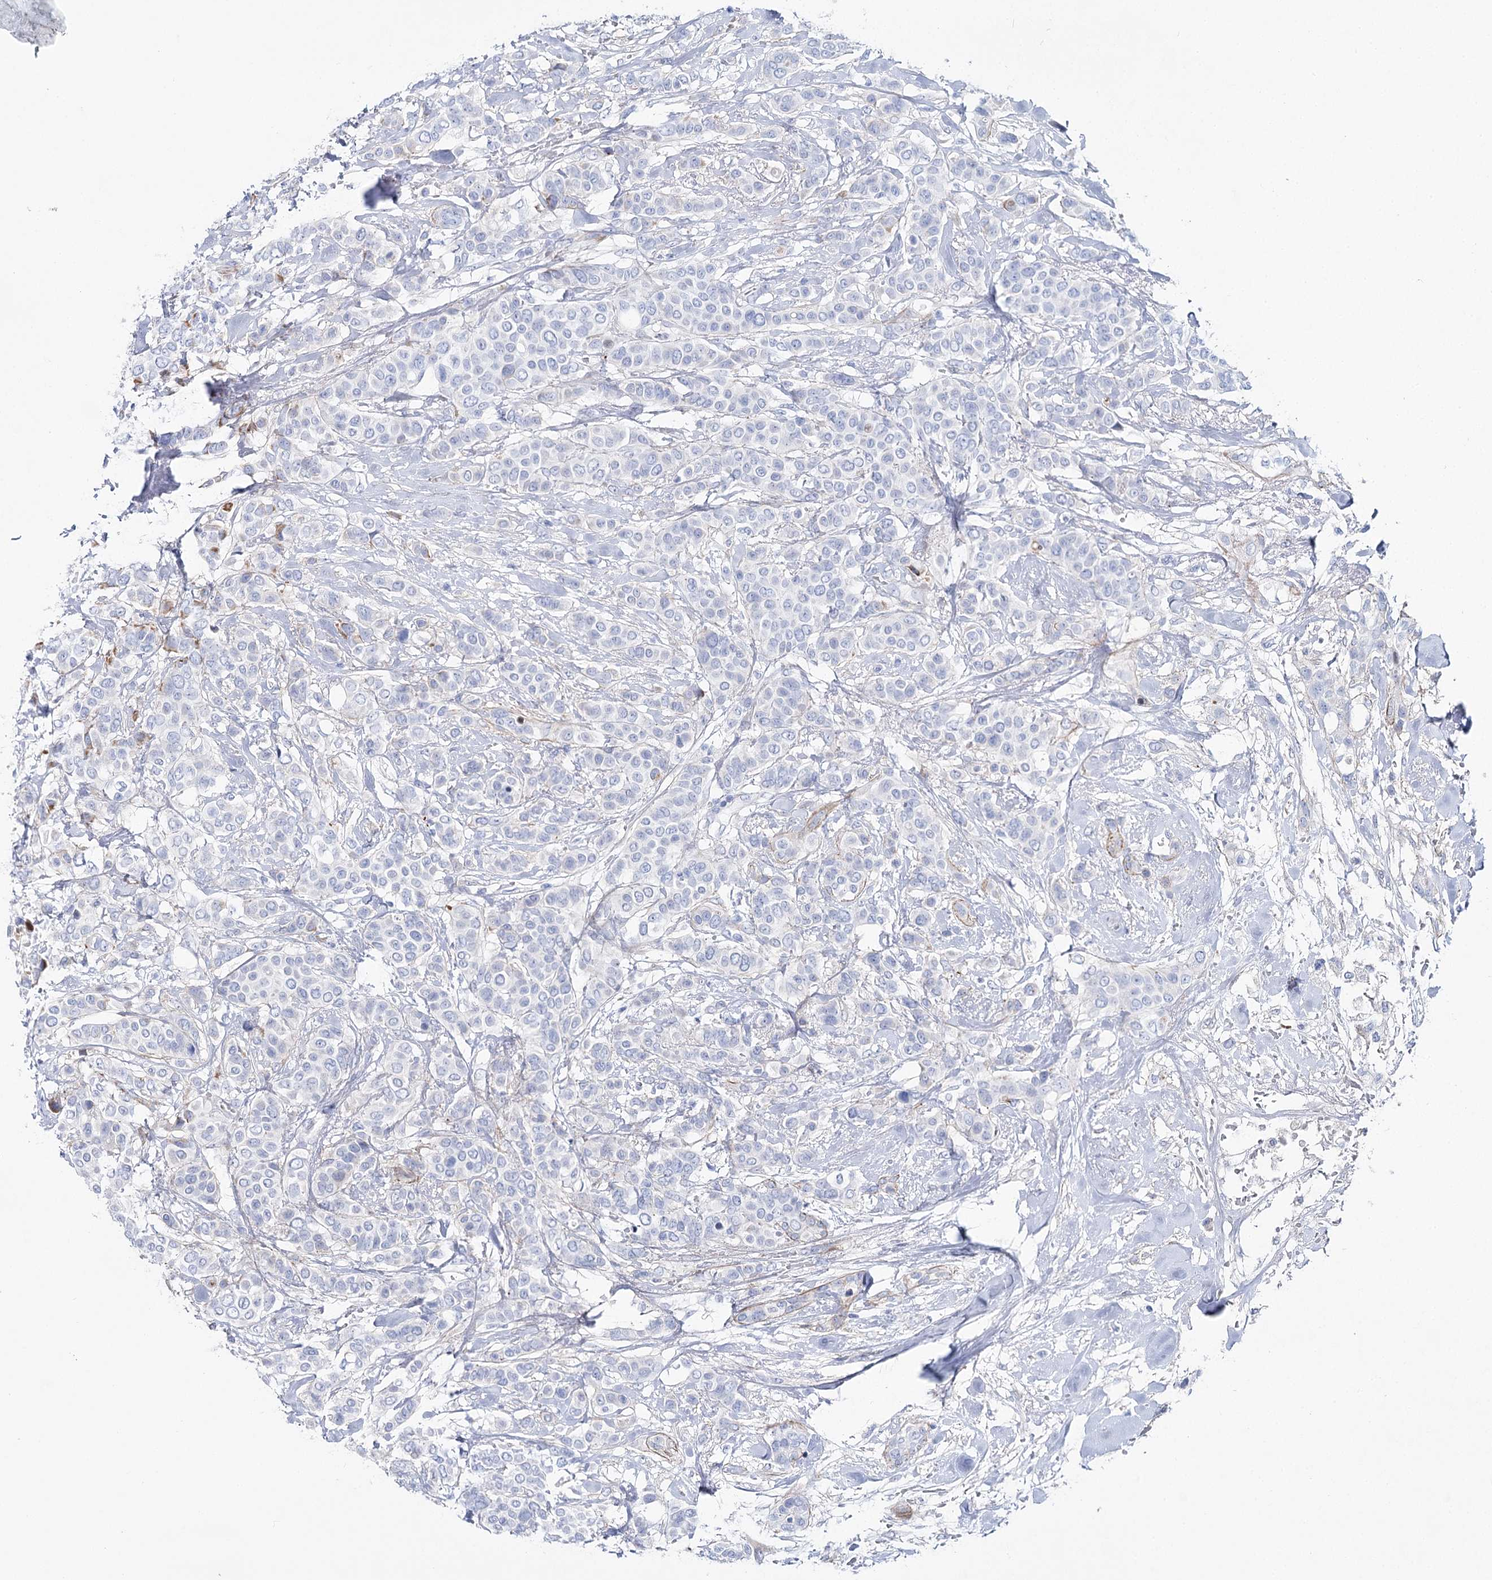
{"staining": {"intensity": "negative", "quantity": "none", "location": "none"}, "tissue": "breast cancer", "cell_type": "Tumor cells", "image_type": "cancer", "snomed": [{"axis": "morphology", "description": "Lobular carcinoma"}, {"axis": "topography", "description": "Breast"}], "caption": "A photomicrograph of breast cancer stained for a protein shows no brown staining in tumor cells.", "gene": "ANKRD23", "patient": {"sex": "female", "age": 51}}